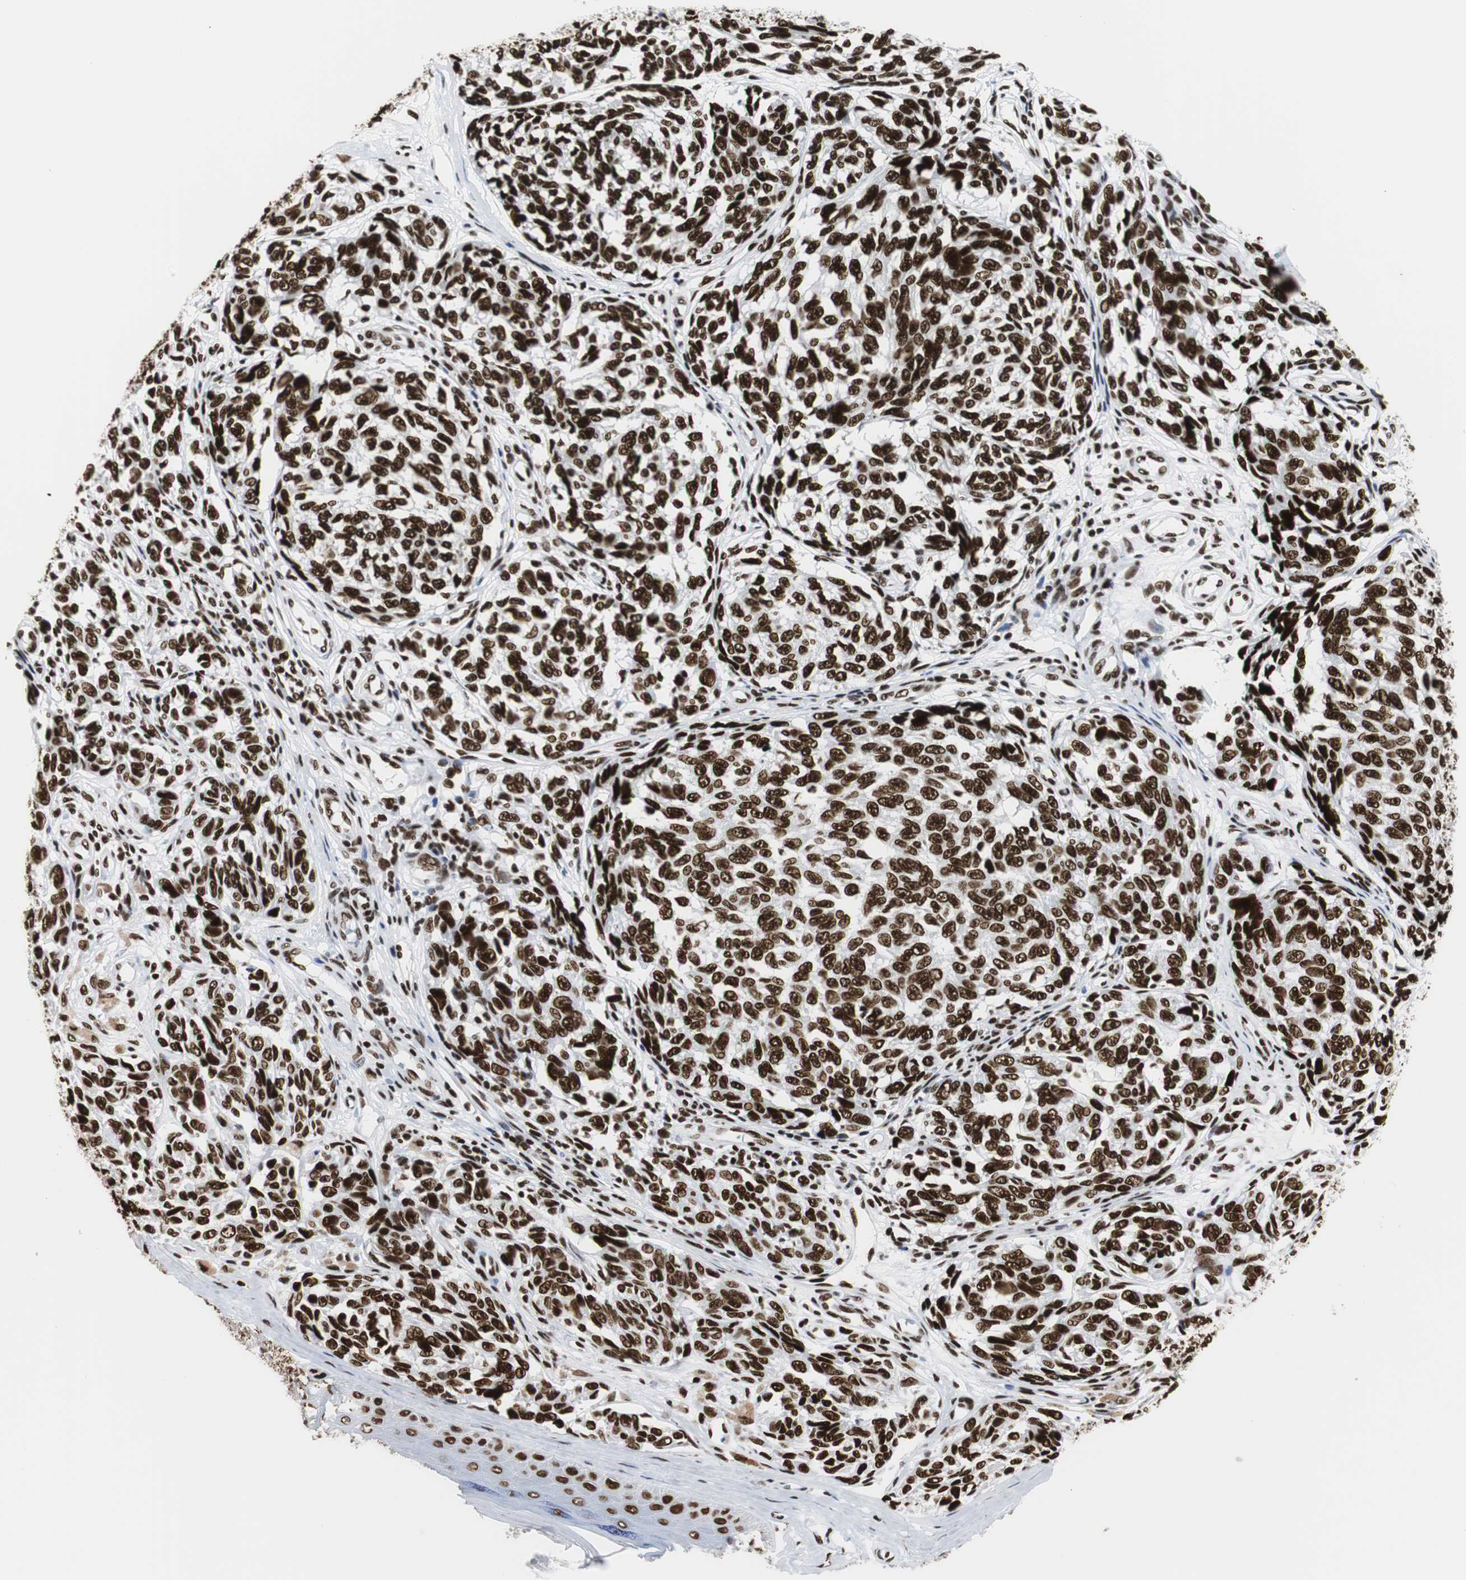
{"staining": {"intensity": "strong", "quantity": ">75%", "location": "nuclear"}, "tissue": "melanoma", "cell_type": "Tumor cells", "image_type": "cancer", "snomed": [{"axis": "morphology", "description": "Malignant melanoma, NOS"}, {"axis": "topography", "description": "Skin"}], "caption": "A brown stain labels strong nuclear expression of a protein in human malignant melanoma tumor cells.", "gene": "HNRNPH2", "patient": {"sex": "female", "age": 64}}